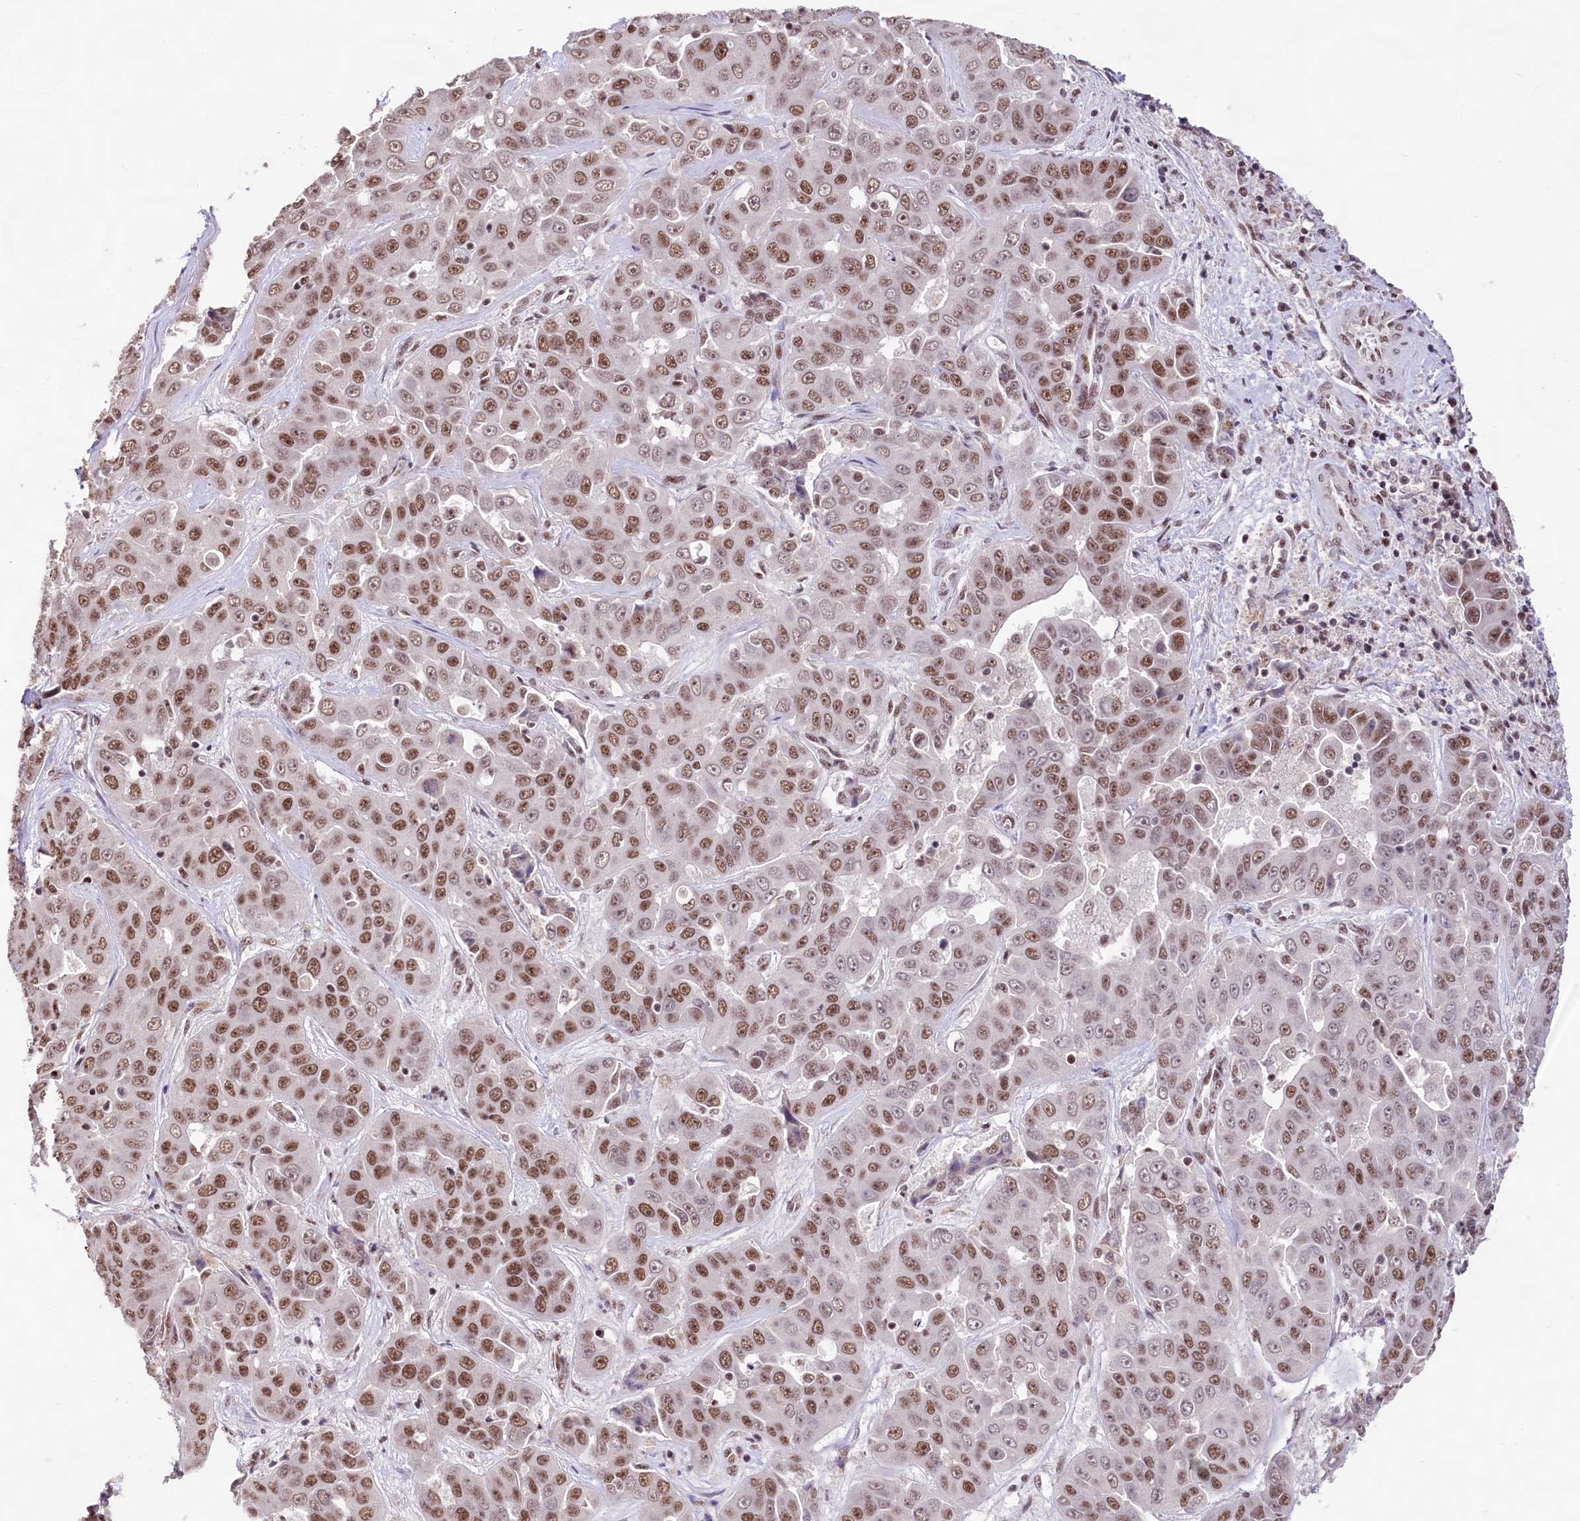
{"staining": {"intensity": "moderate", "quantity": ">75%", "location": "nuclear"}, "tissue": "liver cancer", "cell_type": "Tumor cells", "image_type": "cancer", "snomed": [{"axis": "morphology", "description": "Cholangiocarcinoma"}, {"axis": "topography", "description": "Liver"}], "caption": "Tumor cells exhibit medium levels of moderate nuclear expression in approximately >75% of cells in liver cancer.", "gene": "HIRA", "patient": {"sex": "female", "age": 52}}